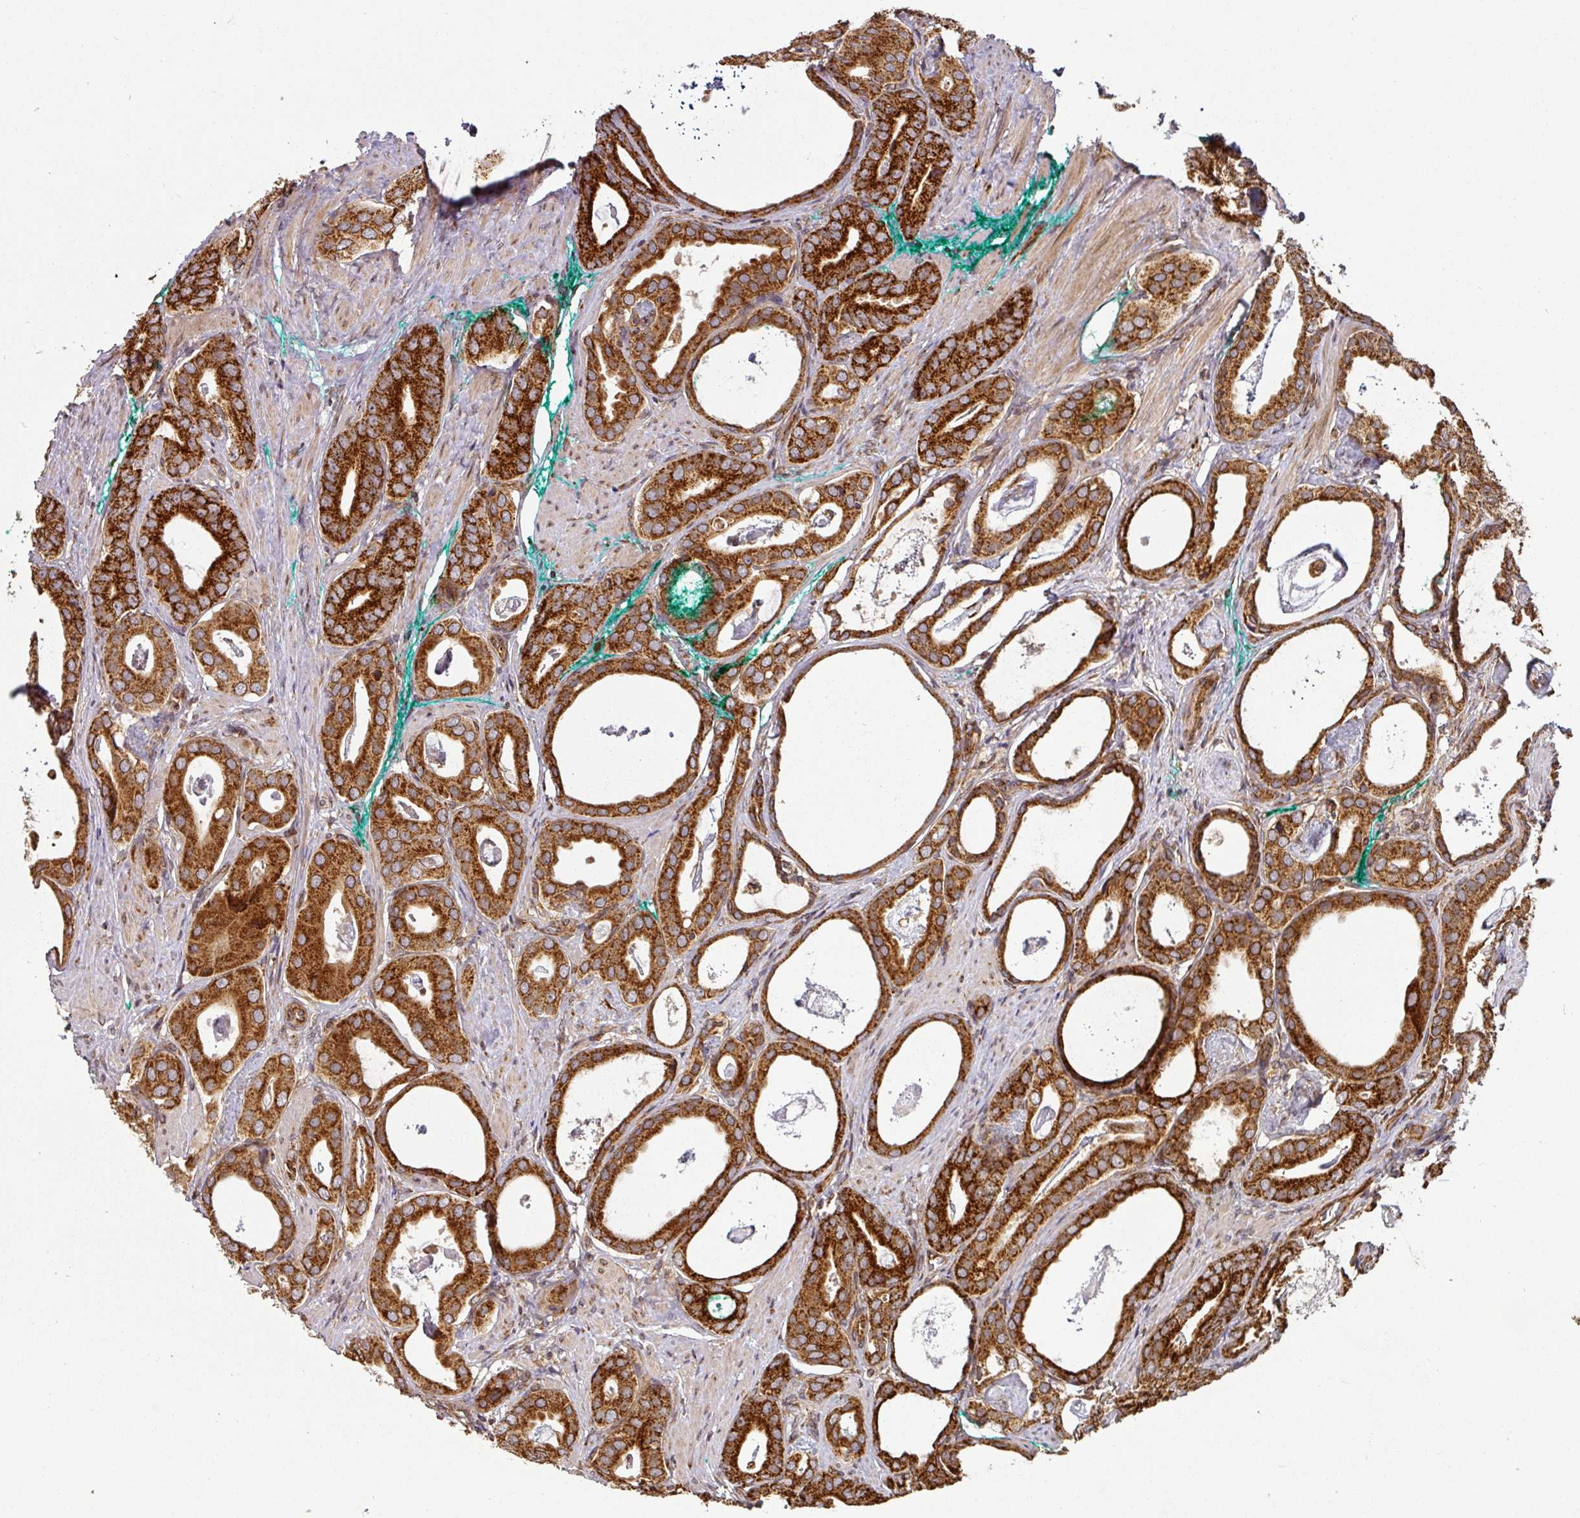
{"staining": {"intensity": "strong", "quantity": ">75%", "location": "cytoplasmic/membranous"}, "tissue": "prostate cancer", "cell_type": "Tumor cells", "image_type": "cancer", "snomed": [{"axis": "morphology", "description": "Adenocarcinoma, Low grade"}, {"axis": "topography", "description": "Prostate"}], "caption": "A high amount of strong cytoplasmic/membranous staining is appreciated in about >75% of tumor cells in prostate adenocarcinoma (low-grade) tissue.", "gene": "TRAP1", "patient": {"sex": "male", "age": 71}}